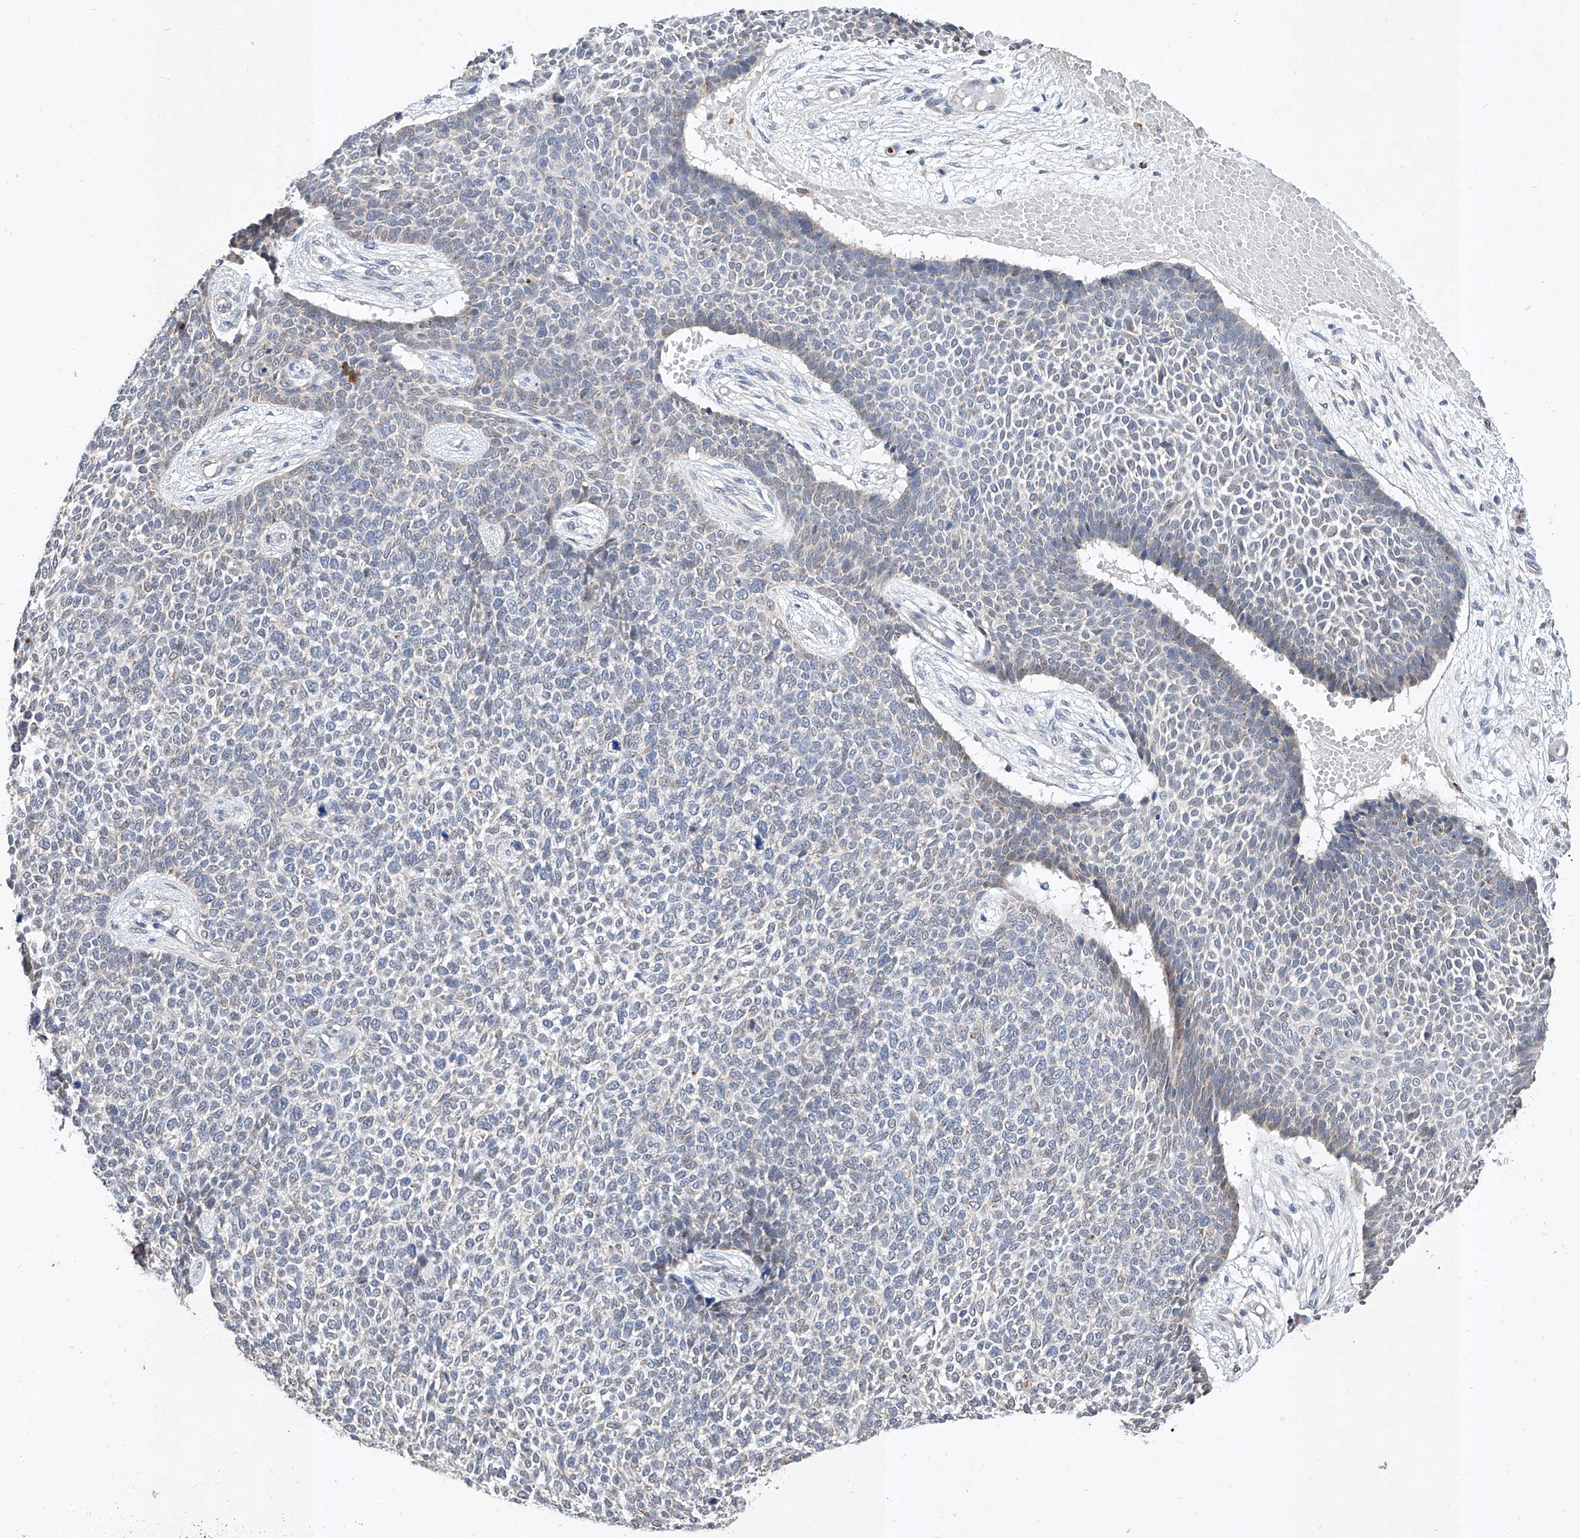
{"staining": {"intensity": "negative", "quantity": "none", "location": "none"}, "tissue": "skin cancer", "cell_type": "Tumor cells", "image_type": "cancer", "snomed": [{"axis": "morphology", "description": "Basal cell carcinoma"}, {"axis": "topography", "description": "Skin"}], "caption": "Immunohistochemical staining of human basal cell carcinoma (skin) shows no significant positivity in tumor cells.", "gene": "MFSD4B", "patient": {"sex": "female", "age": 84}}